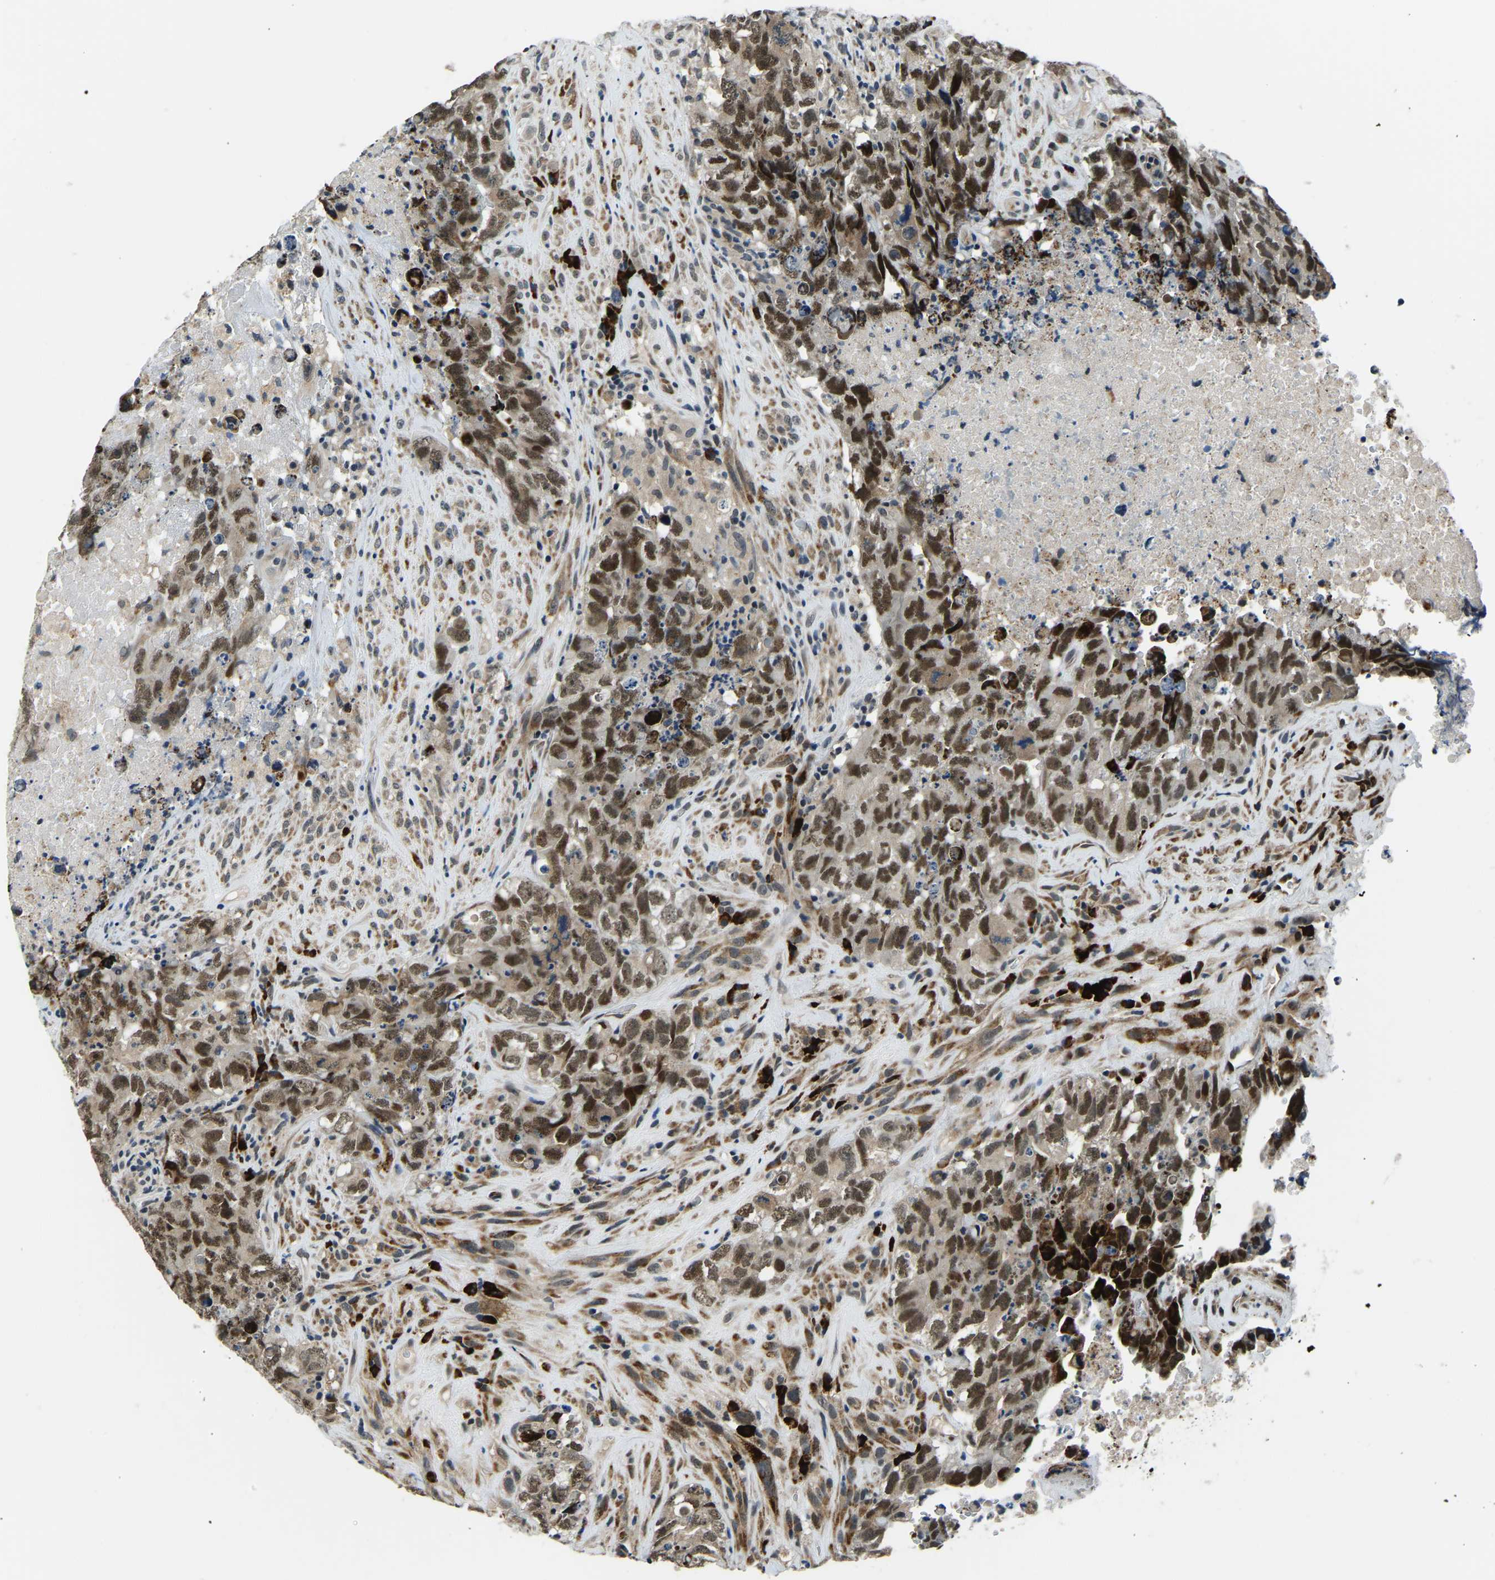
{"staining": {"intensity": "moderate", "quantity": ">75%", "location": "nuclear"}, "tissue": "testis cancer", "cell_type": "Tumor cells", "image_type": "cancer", "snomed": [{"axis": "morphology", "description": "Carcinoma, Embryonal, NOS"}, {"axis": "topography", "description": "Testis"}], "caption": "A brown stain highlights moderate nuclear staining of a protein in human embryonal carcinoma (testis) tumor cells. (Brightfield microscopy of DAB IHC at high magnification).", "gene": "ING2", "patient": {"sex": "male", "age": 32}}